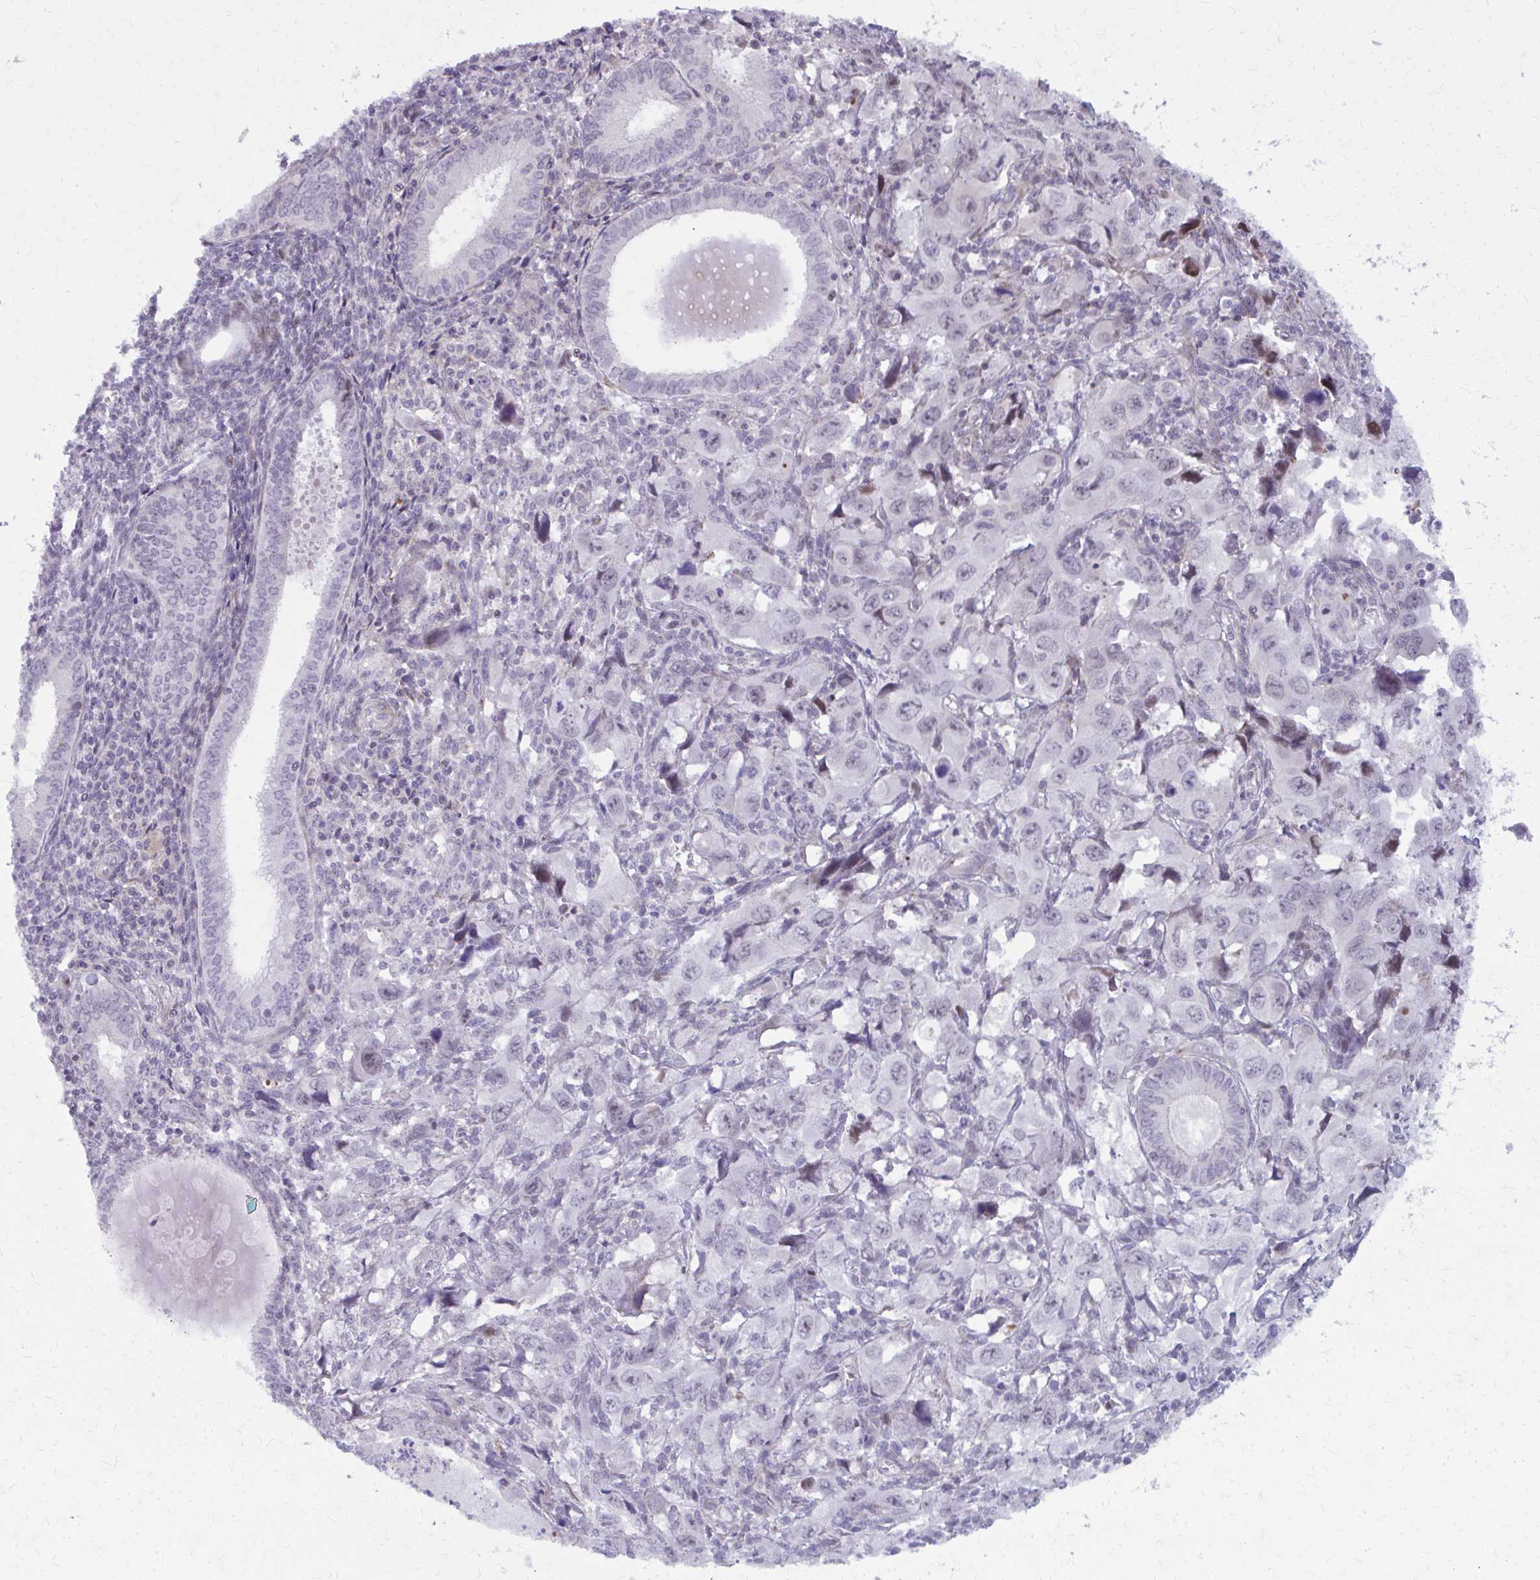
{"staining": {"intensity": "moderate", "quantity": "<25%", "location": "nuclear"}, "tissue": "endometrial cancer", "cell_type": "Tumor cells", "image_type": "cancer", "snomed": [{"axis": "morphology", "description": "Adenocarcinoma, NOS"}, {"axis": "topography", "description": "Uterus"}], "caption": "A photomicrograph of endometrial adenocarcinoma stained for a protein demonstrates moderate nuclear brown staining in tumor cells. (brown staining indicates protein expression, while blue staining denotes nuclei).", "gene": "MAF1", "patient": {"sex": "female", "age": 62}}